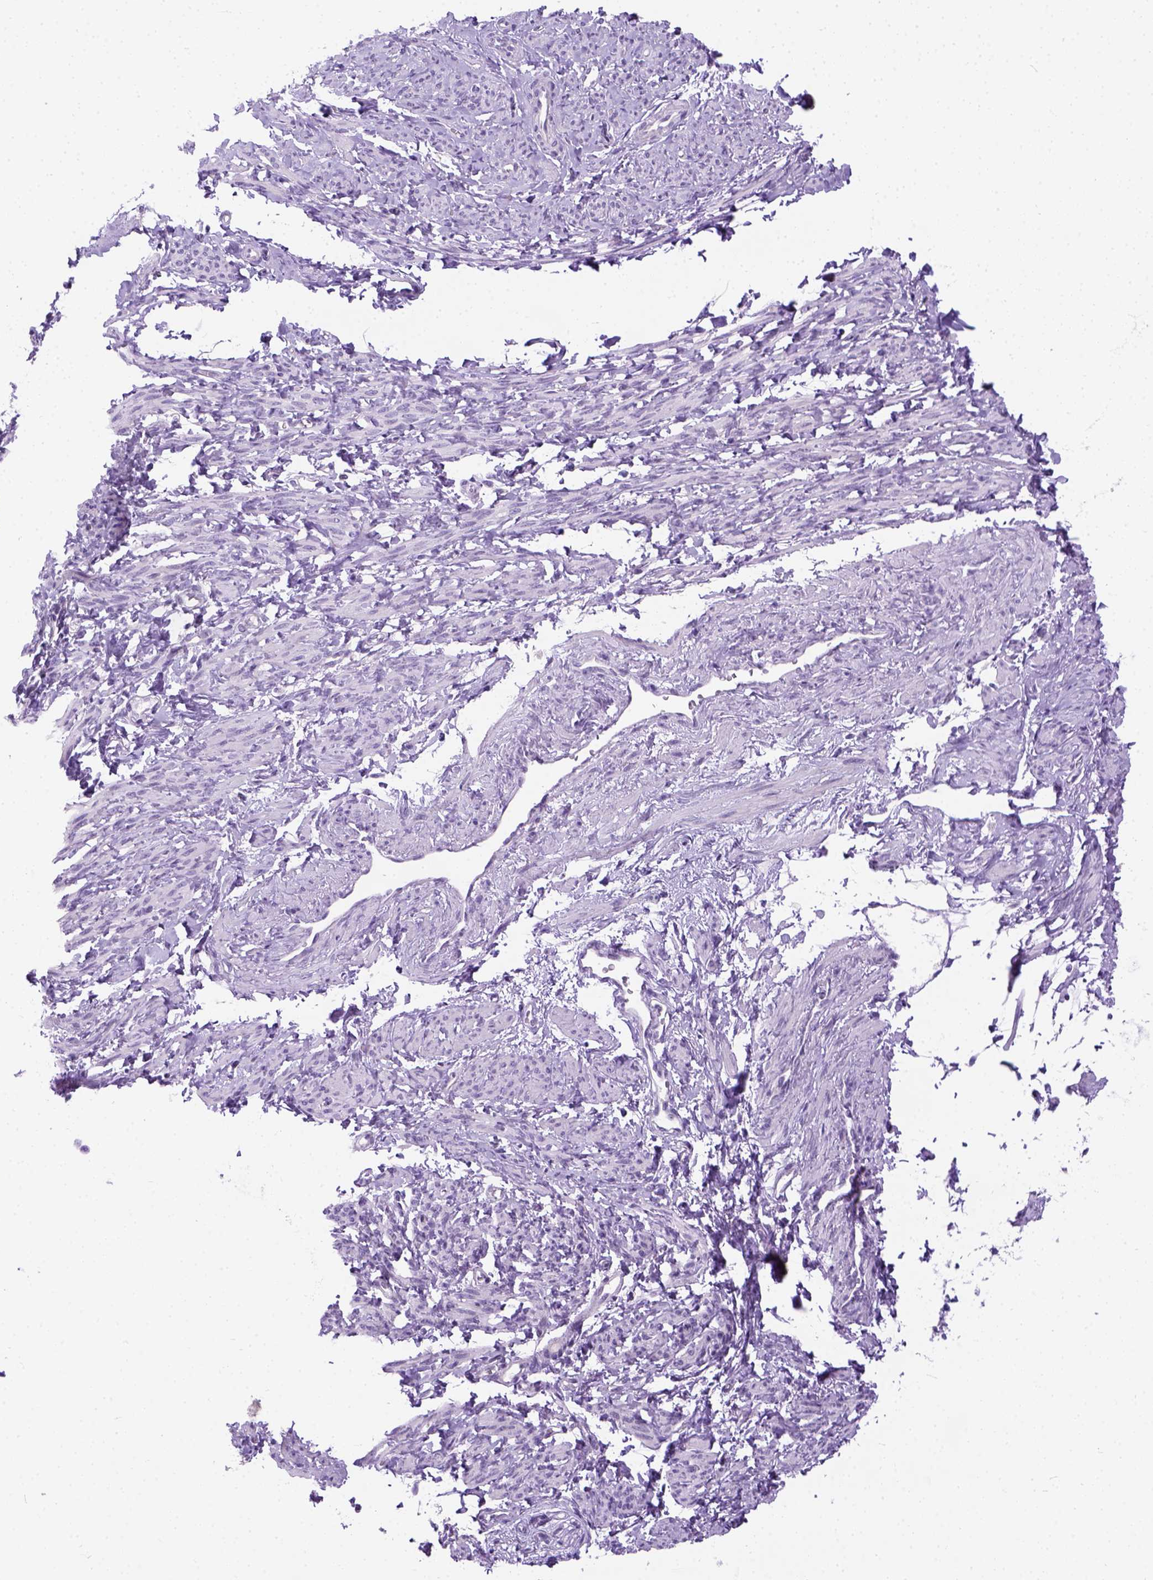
{"staining": {"intensity": "negative", "quantity": "none", "location": "none"}, "tissue": "smooth muscle", "cell_type": "Smooth muscle cells", "image_type": "normal", "snomed": [{"axis": "morphology", "description": "Normal tissue, NOS"}, {"axis": "topography", "description": "Smooth muscle"}], "caption": "Smooth muscle cells show no significant protein staining in unremarkable smooth muscle. Nuclei are stained in blue.", "gene": "FAM184B", "patient": {"sex": "female", "age": 65}}